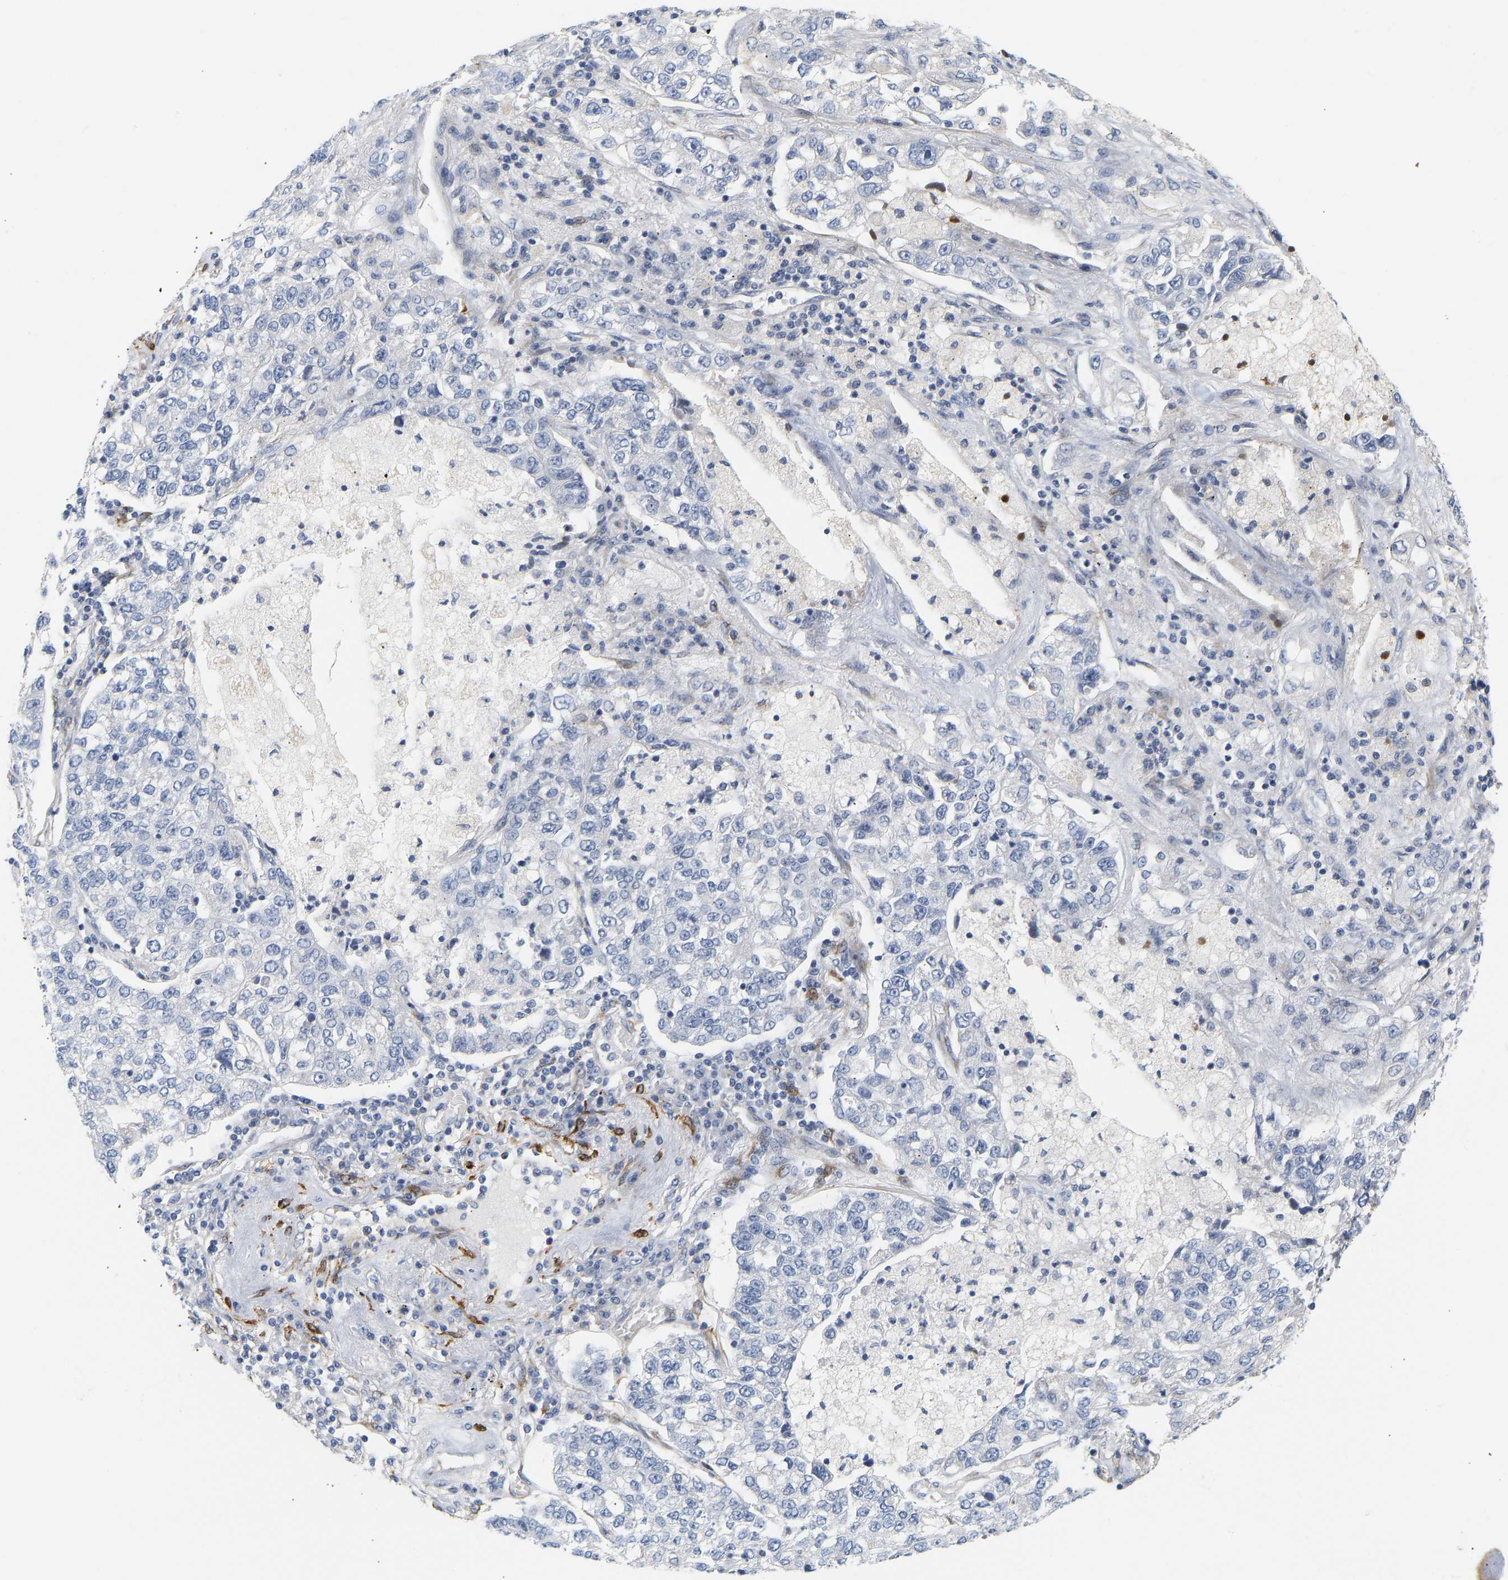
{"staining": {"intensity": "negative", "quantity": "none", "location": "none"}, "tissue": "lung cancer", "cell_type": "Tumor cells", "image_type": "cancer", "snomed": [{"axis": "morphology", "description": "Adenocarcinoma, NOS"}, {"axis": "topography", "description": "Lung"}], "caption": "Immunohistochemistry image of lung cancer stained for a protein (brown), which displays no positivity in tumor cells.", "gene": "SLC30A7", "patient": {"sex": "male", "age": 49}}